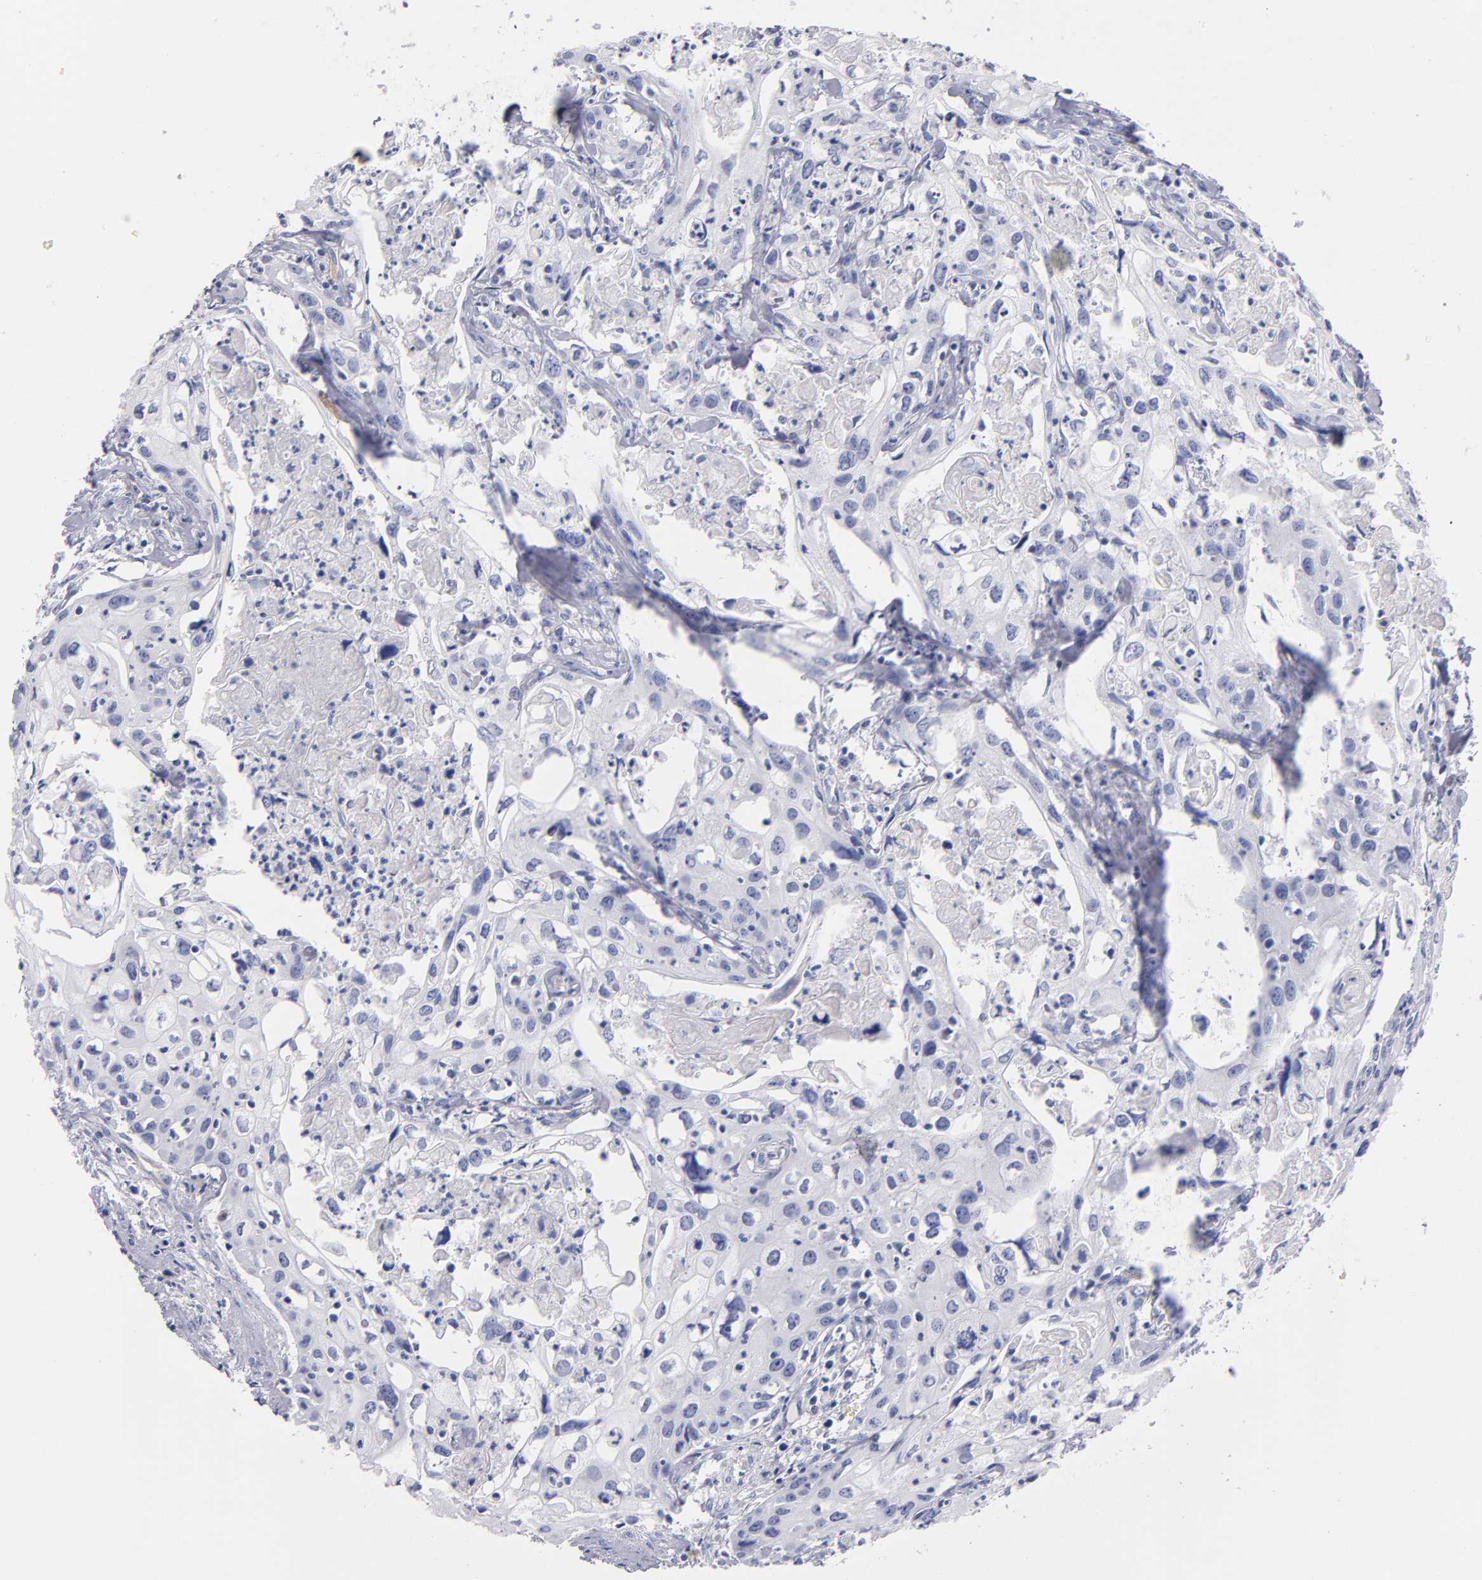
{"staining": {"intensity": "negative", "quantity": "none", "location": "none"}, "tissue": "urothelial cancer", "cell_type": "Tumor cells", "image_type": "cancer", "snomed": [{"axis": "morphology", "description": "Urothelial carcinoma, High grade"}, {"axis": "topography", "description": "Urinary bladder"}], "caption": "IHC photomicrograph of high-grade urothelial carcinoma stained for a protein (brown), which reveals no staining in tumor cells.", "gene": "KIT", "patient": {"sex": "male", "age": 54}}